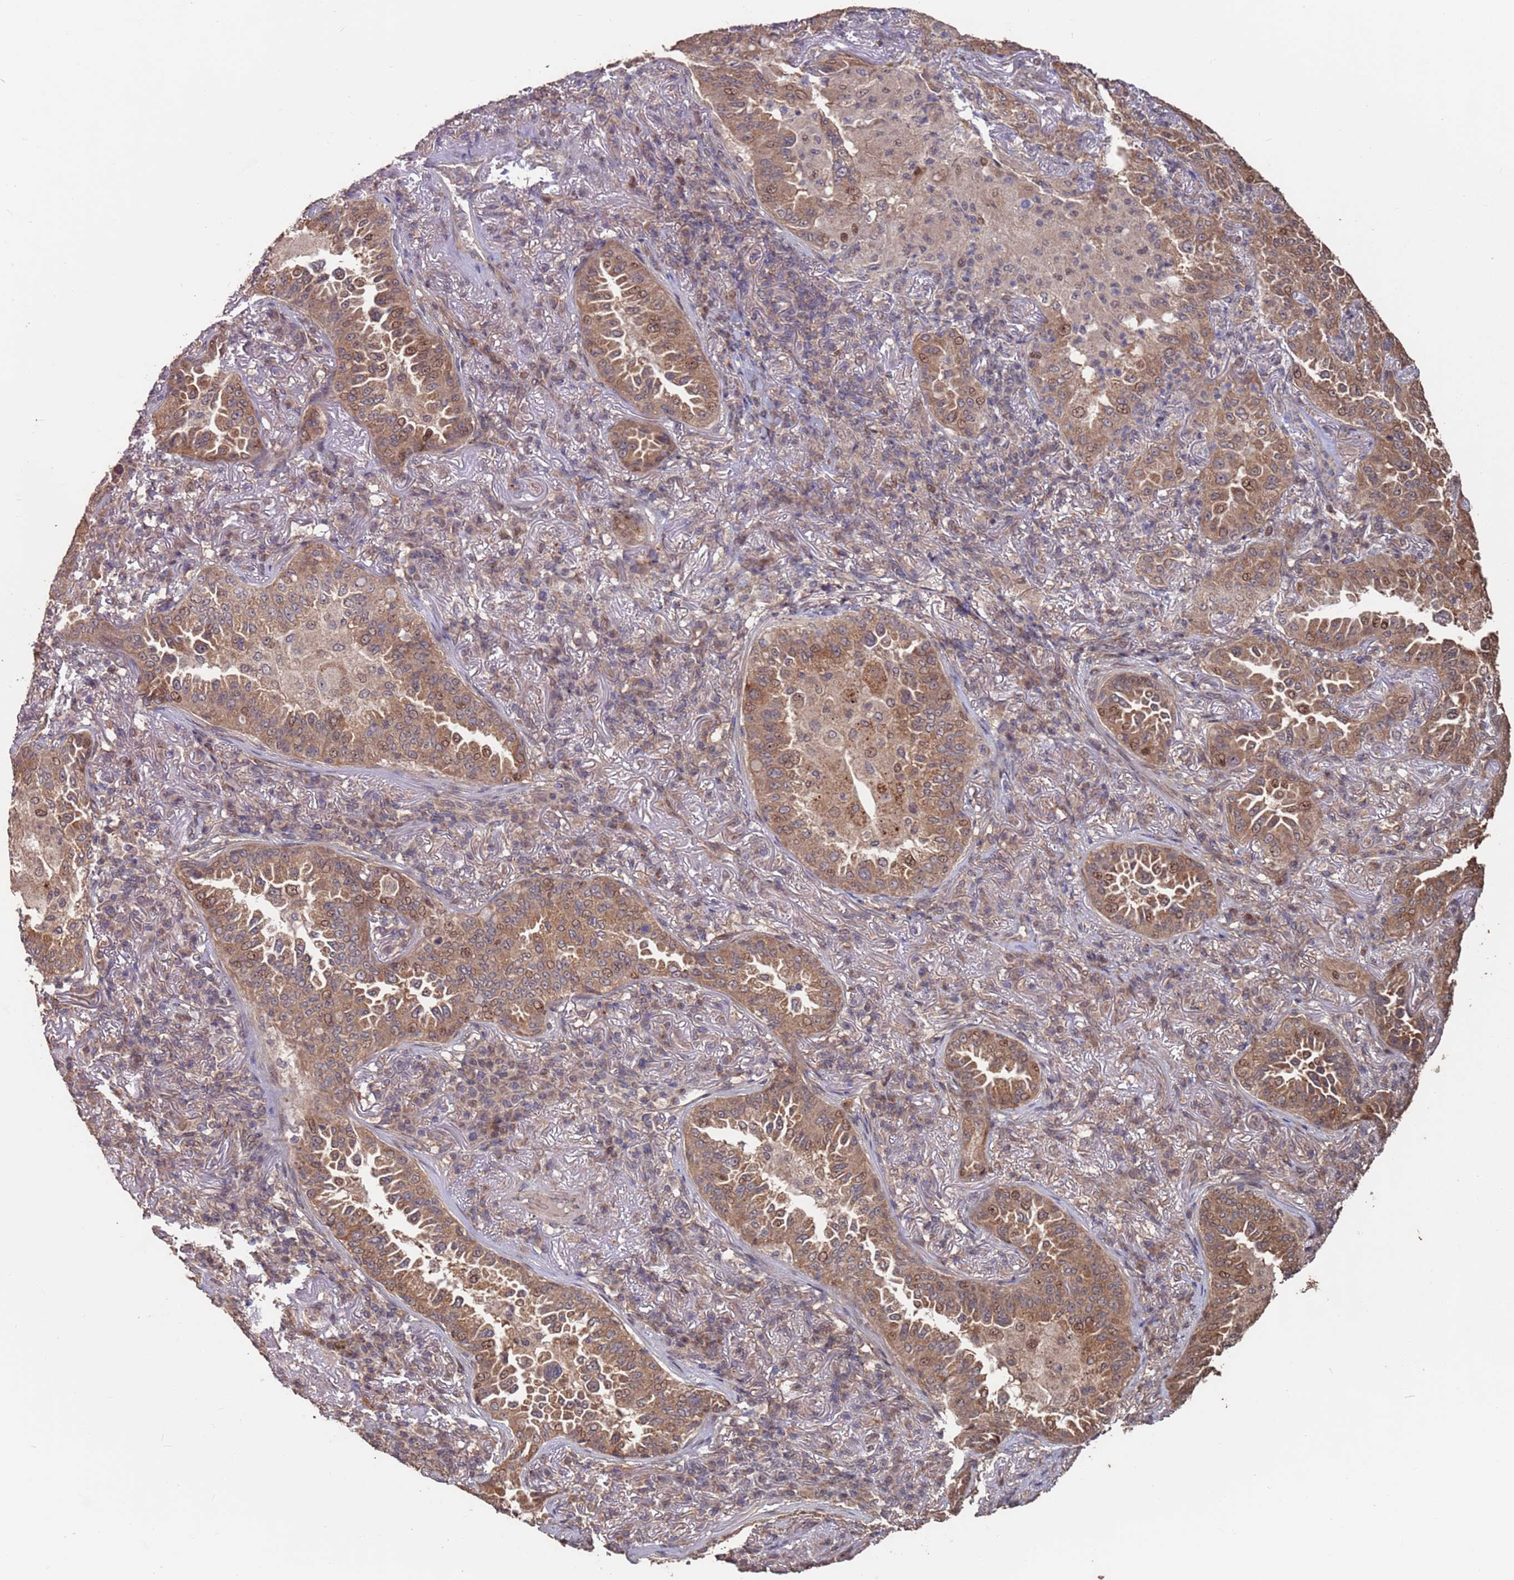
{"staining": {"intensity": "moderate", "quantity": ">75%", "location": "cytoplasmic/membranous,nuclear"}, "tissue": "lung cancer", "cell_type": "Tumor cells", "image_type": "cancer", "snomed": [{"axis": "morphology", "description": "Adenocarcinoma, NOS"}, {"axis": "topography", "description": "Lung"}], "caption": "Protein expression analysis of lung adenocarcinoma displays moderate cytoplasmic/membranous and nuclear positivity in approximately >75% of tumor cells.", "gene": "PRR7", "patient": {"sex": "female", "age": 69}}